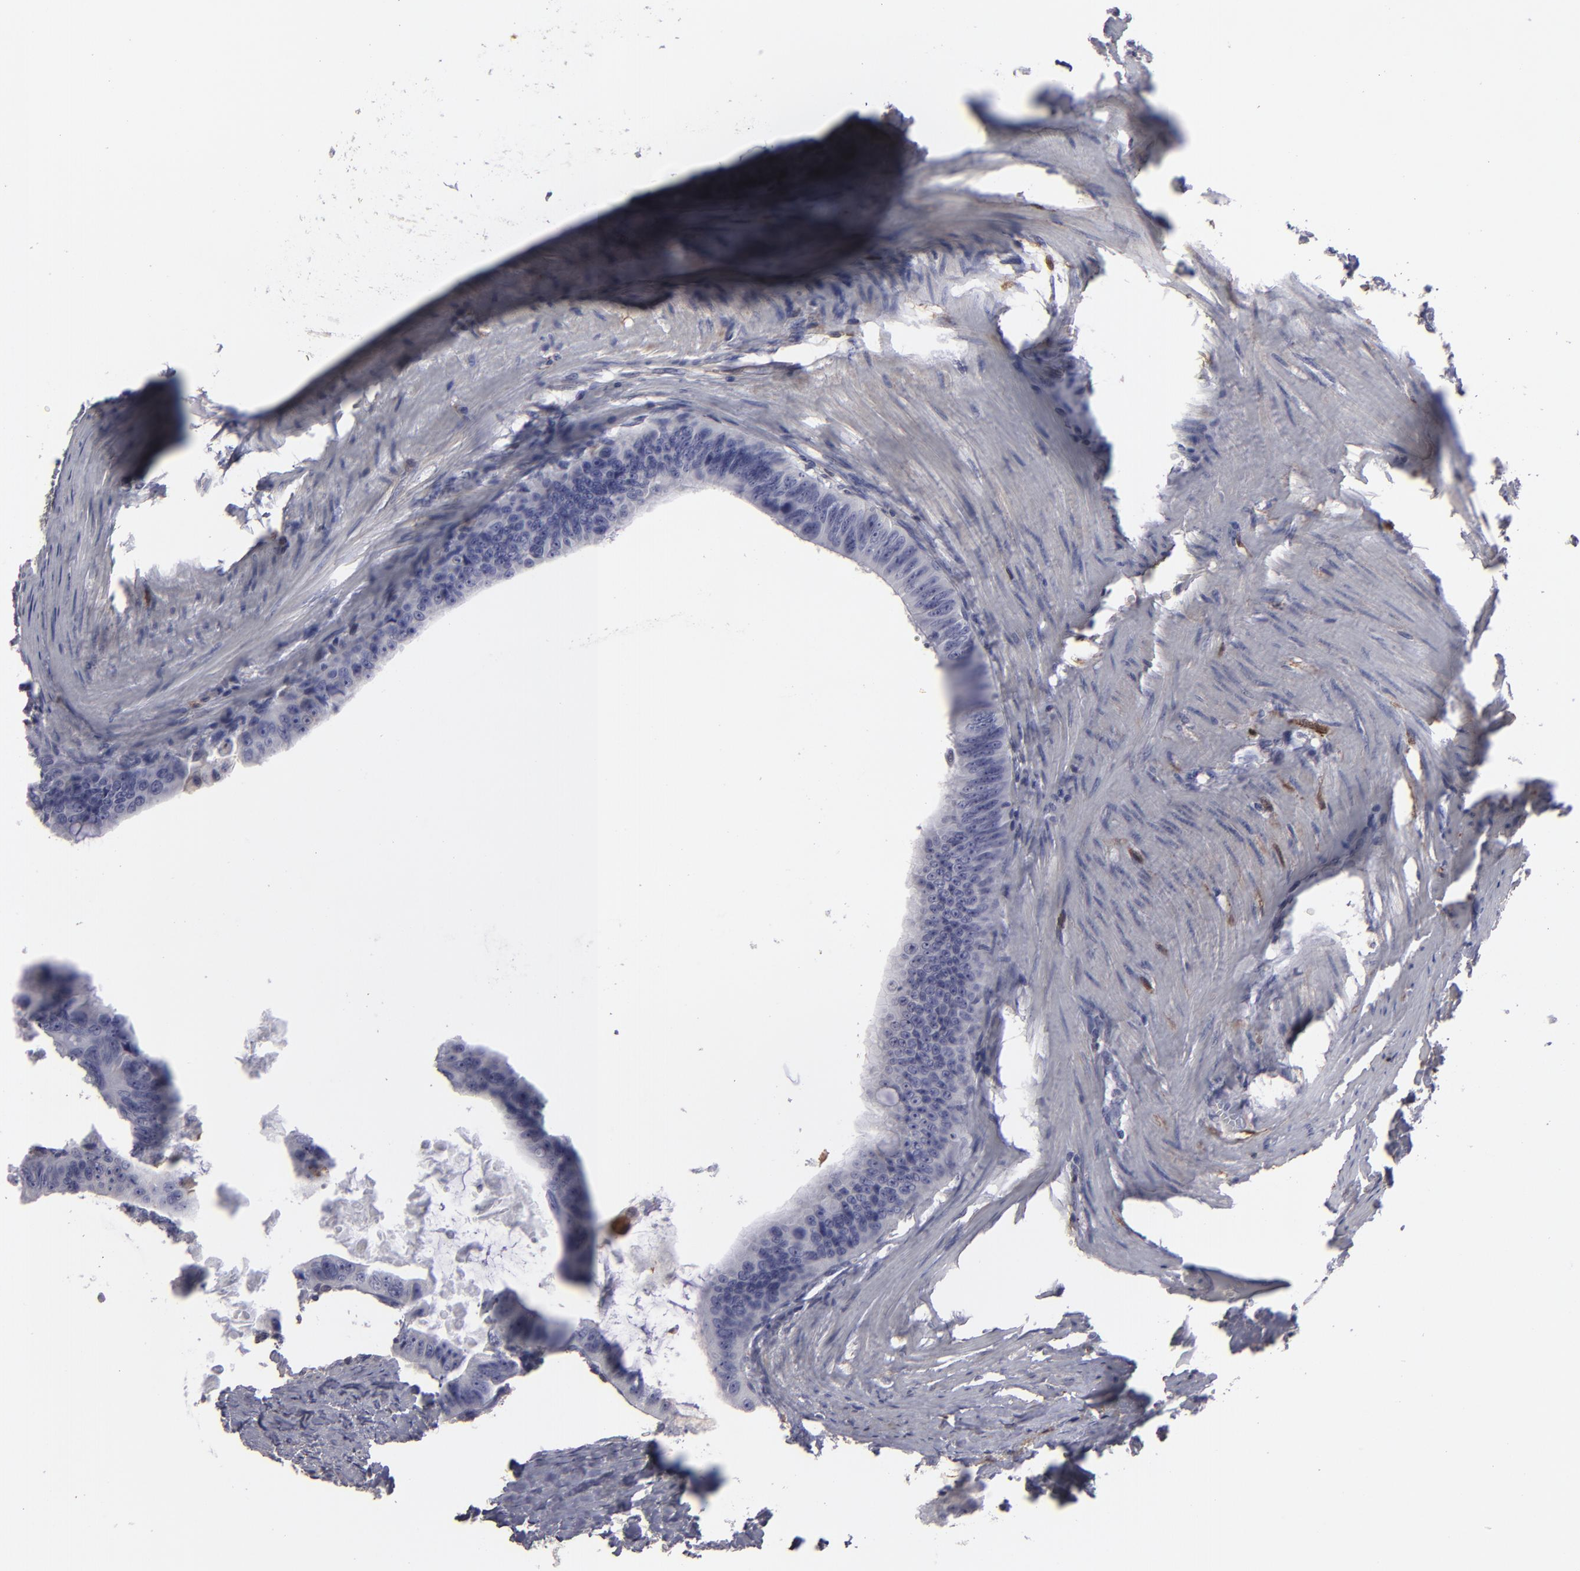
{"staining": {"intensity": "negative", "quantity": "none", "location": "none"}, "tissue": "colorectal cancer", "cell_type": "Tumor cells", "image_type": "cancer", "snomed": [{"axis": "morphology", "description": "Adenocarcinoma, NOS"}, {"axis": "topography", "description": "Colon"}], "caption": "The image reveals no significant staining in tumor cells of adenocarcinoma (colorectal). (Brightfield microscopy of DAB immunohistochemistry at high magnification).", "gene": "SEMA3G", "patient": {"sex": "male", "age": 71}}